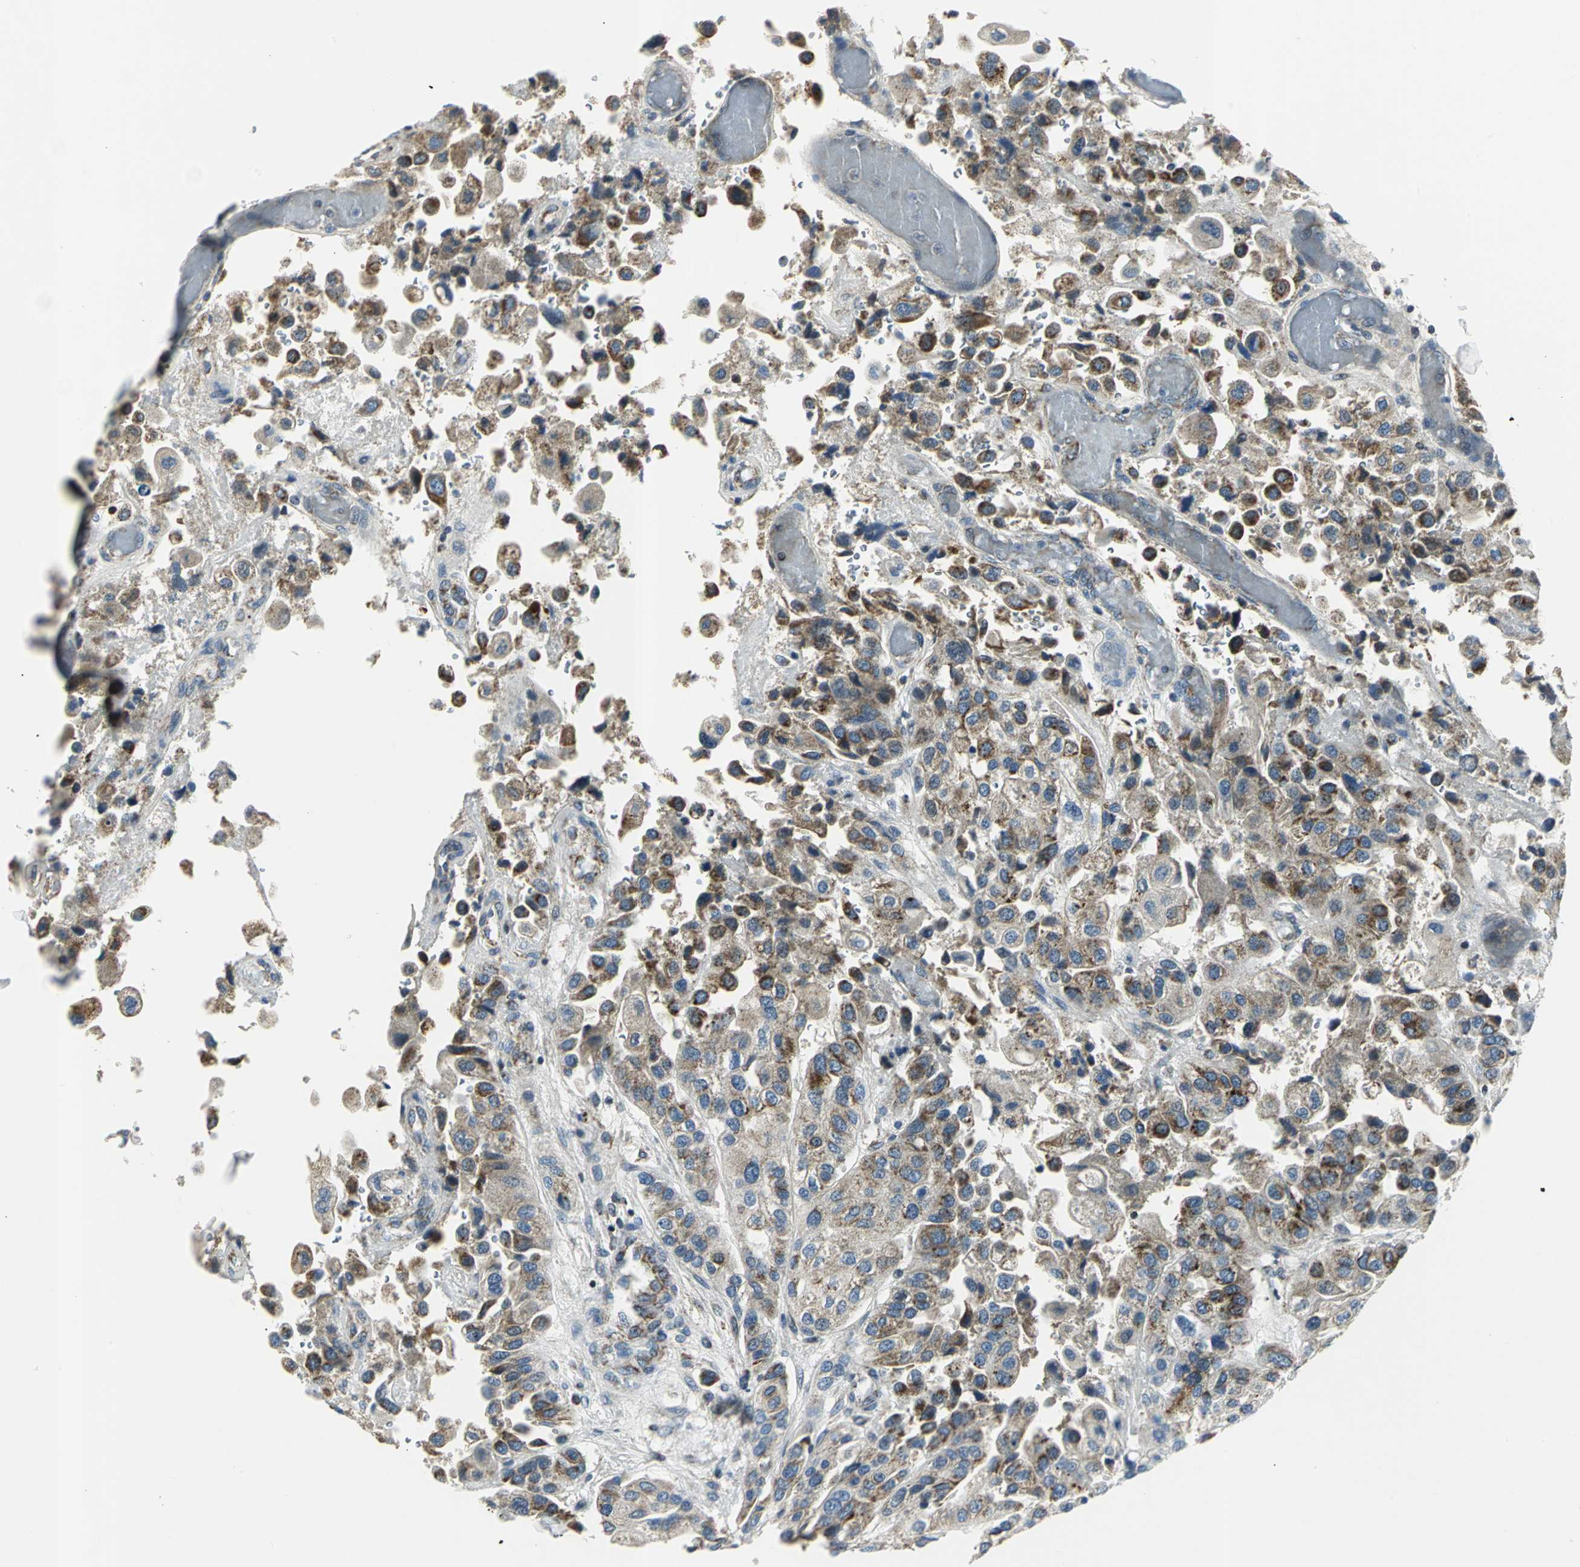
{"staining": {"intensity": "moderate", "quantity": ">75%", "location": "cytoplasmic/membranous"}, "tissue": "urothelial cancer", "cell_type": "Tumor cells", "image_type": "cancer", "snomed": [{"axis": "morphology", "description": "Urothelial carcinoma, High grade"}, {"axis": "topography", "description": "Urinary bladder"}], "caption": "Immunohistochemistry (IHC) (DAB (3,3'-diaminobenzidine)) staining of human urothelial carcinoma (high-grade) exhibits moderate cytoplasmic/membranous protein expression in about >75% of tumor cells.", "gene": "USP40", "patient": {"sex": "female", "age": 64}}